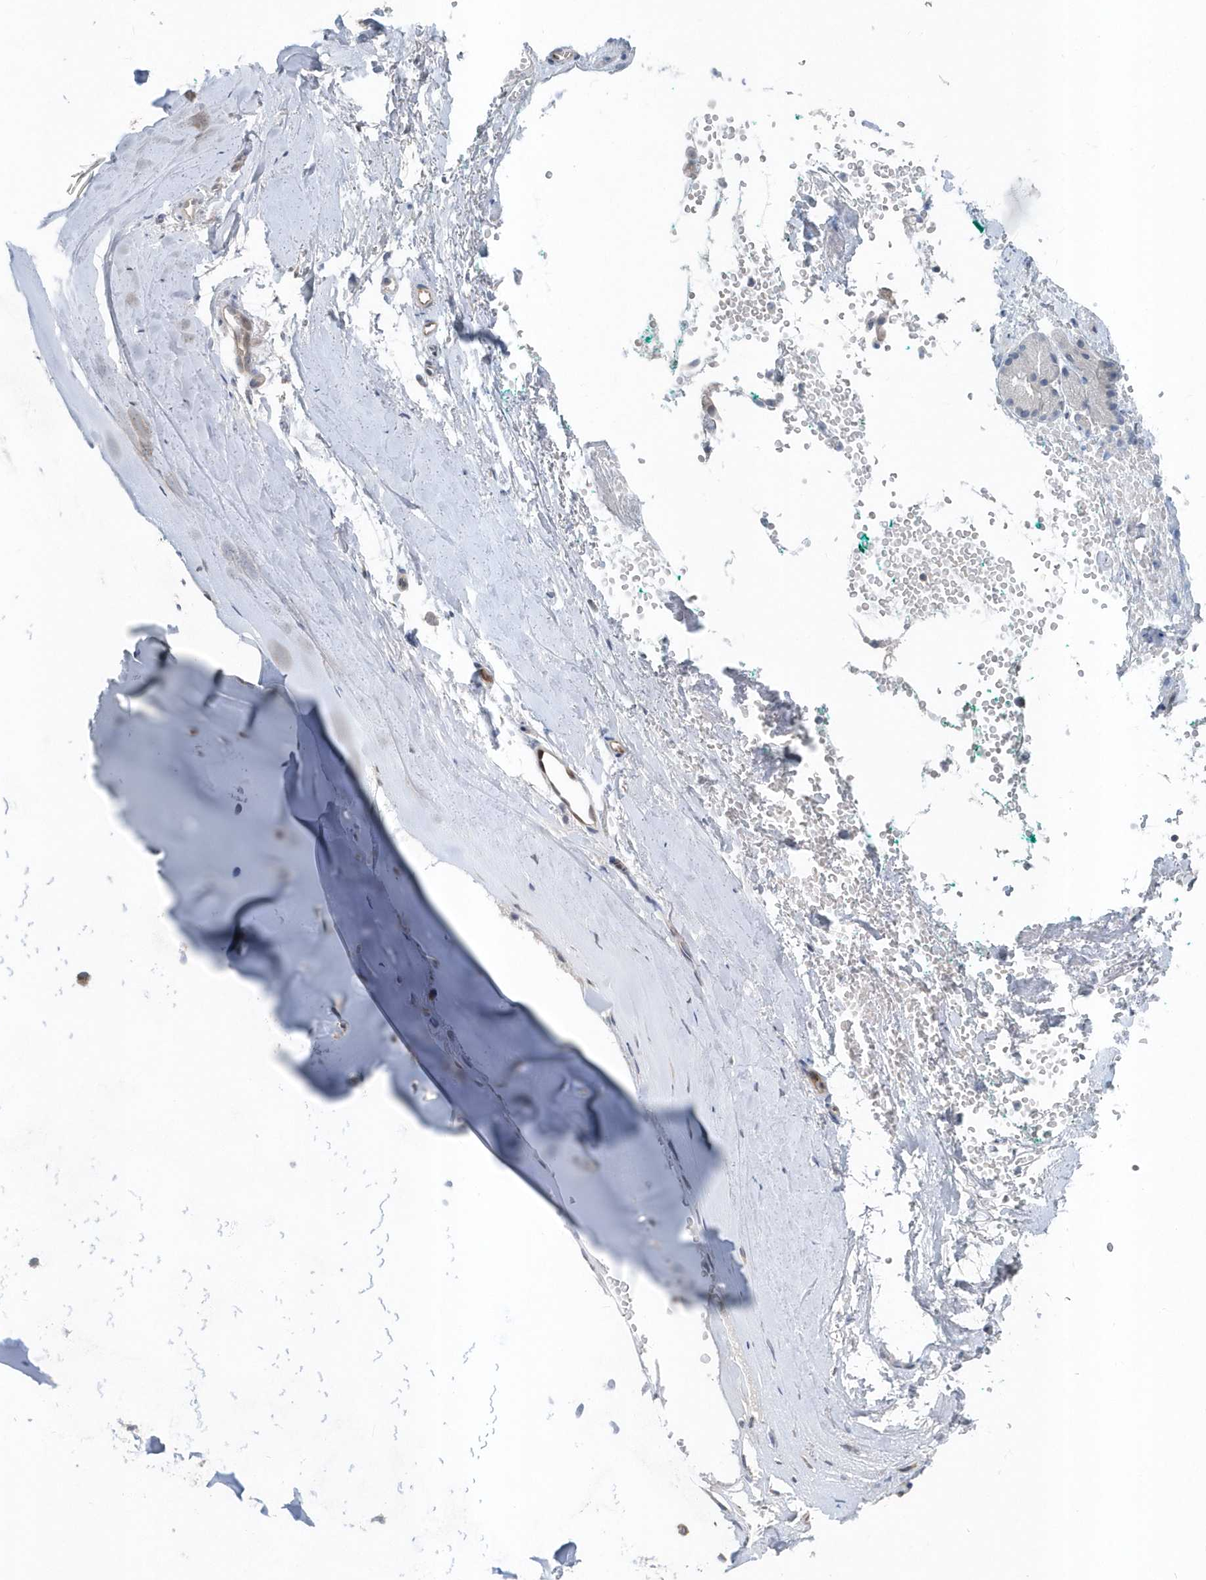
{"staining": {"intensity": "weak", "quantity": "<25%", "location": "cytoplasmic/membranous"}, "tissue": "adipose tissue", "cell_type": "Adipocytes", "image_type": "normal", "snomed": [{"axis": "morphology", "description": "Normal tissue, NOS"}, {"axis": "morphology", "description": "Basal cell carcinoma"}, {"axis": "topography", "description": "Cartilage tissue"}, {"axis": "topography", "description": "Nasopharynx"}, {"axis": "topography", "description": "Oral tissue"}], "caption": "High magnification brightfield microscopy of benign adipose tissue stained with DAB (3,3'-diaminobenzidine) (brown) and counterstained with hematoxylin (blue): adipocytes show no significant positivity. The staining is performed using DAB brown chromogen with nuclei counter-stained in using hematoxylin.", "gene": "MCC", "patient": {"sex": "female", "age": 77}}